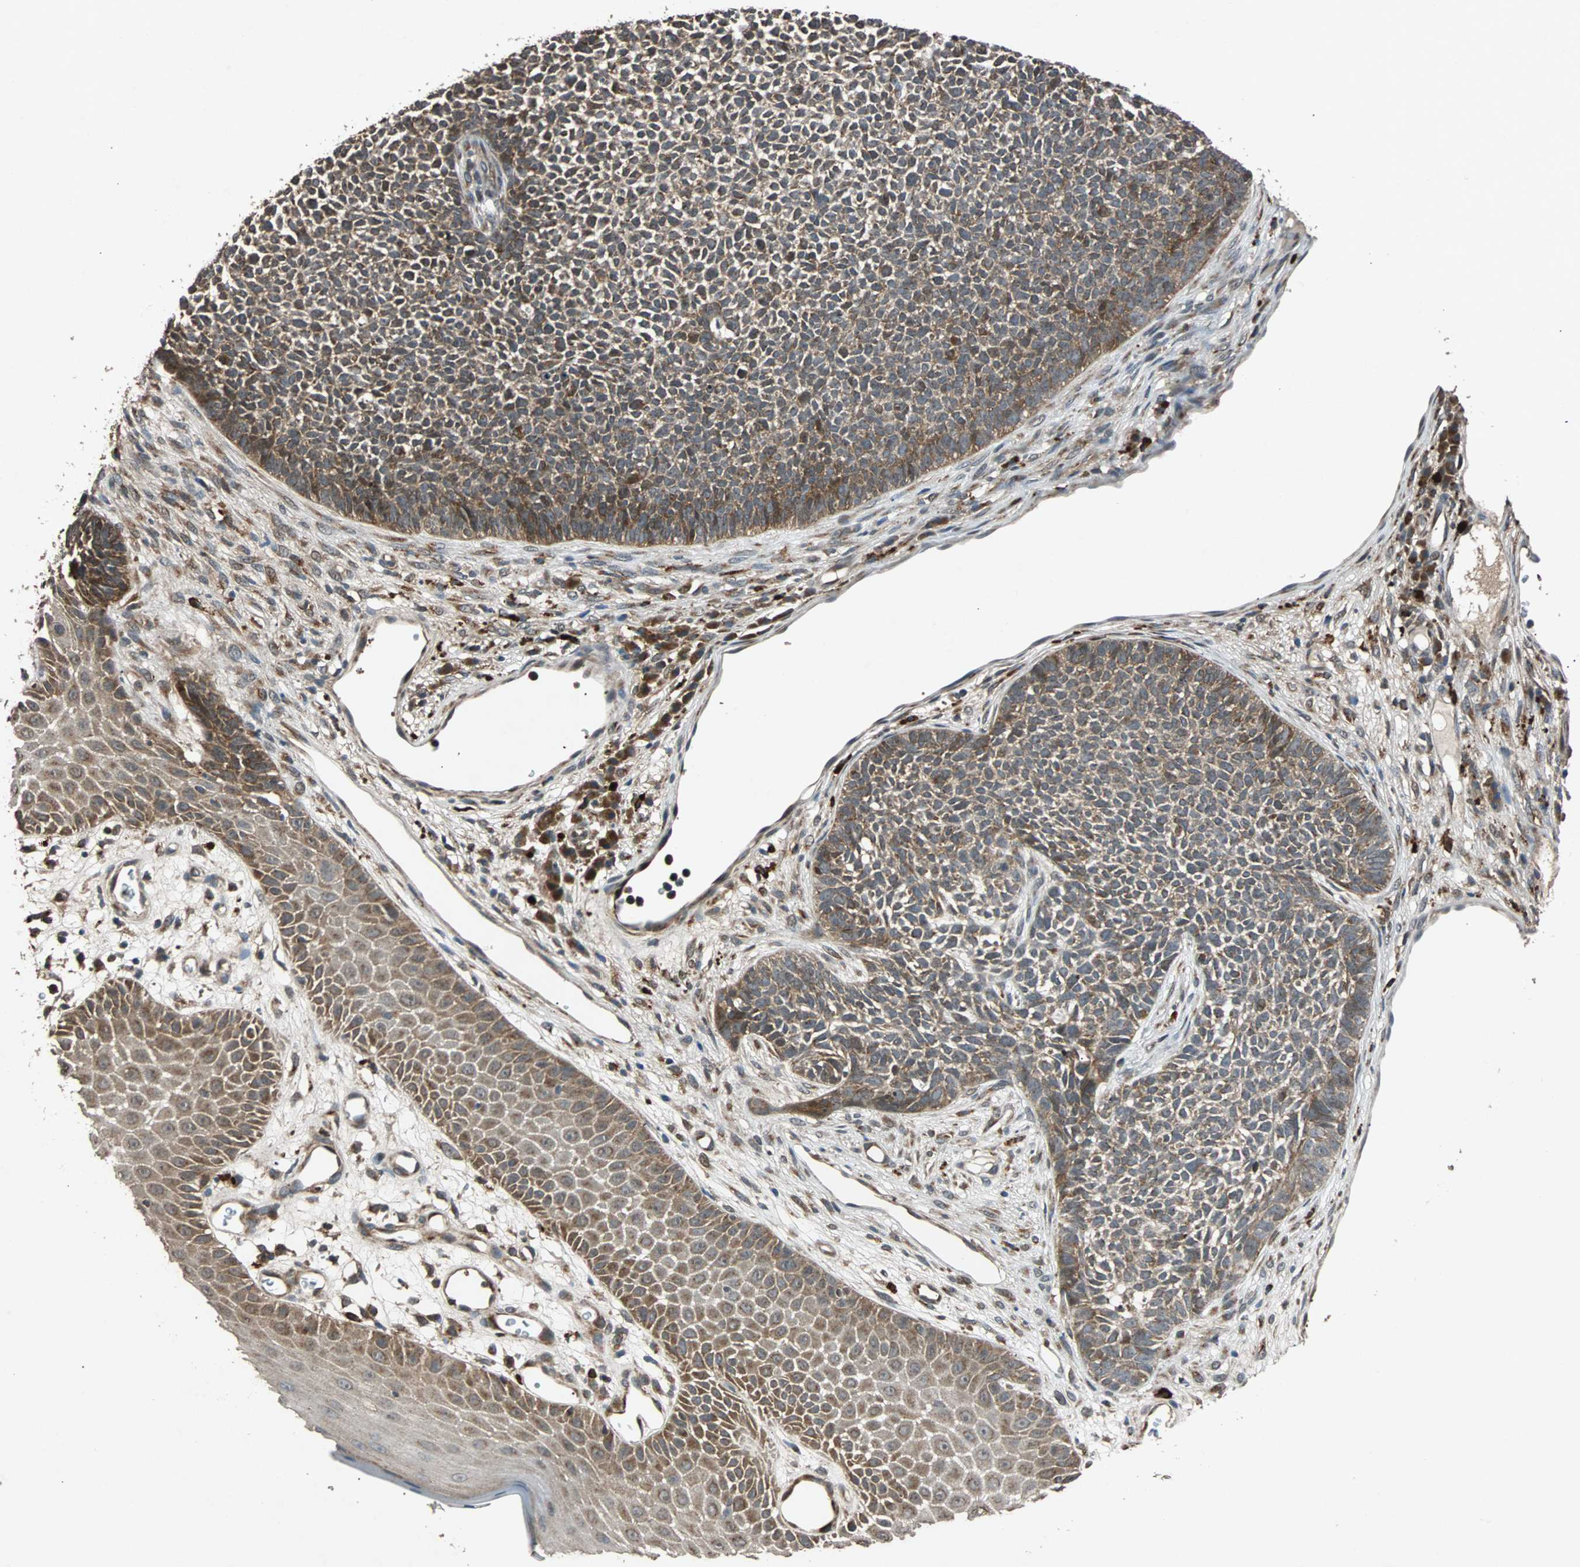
{"staining": {"intensity": "moderate", "quantity": ">75%", "location": "cytoplasmic/membranous,nuclear"}, "tissue": "skin cancer", "cell_type": "Tumor cells", "image_type": "cancer", "snomed": [{"axis": "morphology", "description": "Basal cell carcinoma"}, {"axis": "topography", "description": "Skin"}], "caption": "Human skin cancer (basal cell carcinoma) stained for a protein (brown) exhibits moderate cytoplasmic/membranous and nuclear positive expression in about >75% of tumor cells.", "gene": "USP31", "patient": {"sex": "female", "age": 84}}